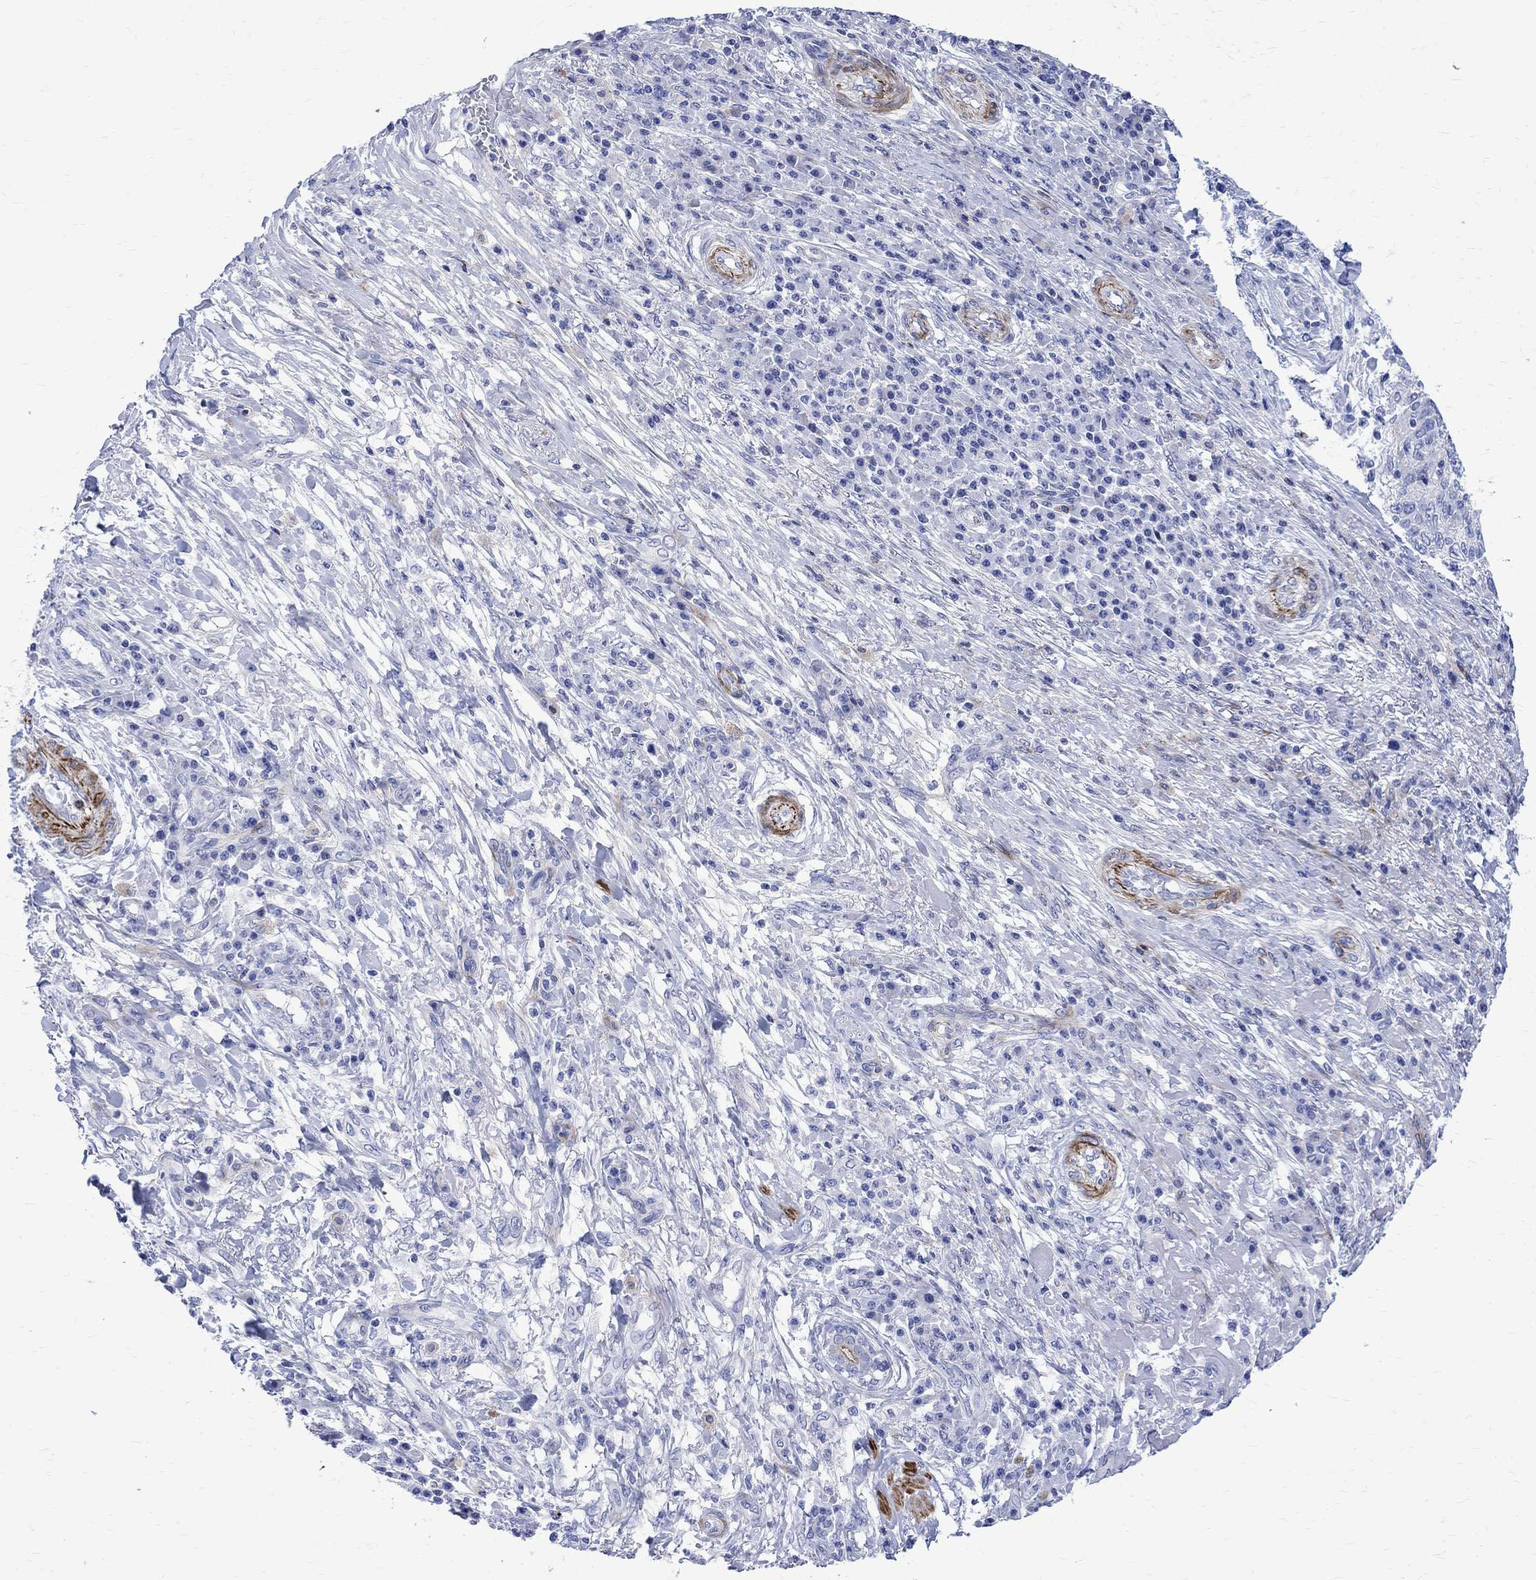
{"staining": {"intensity": "negative", "quantity": "none", "location": "none"}, "tissue": "skin cancer", "cell_type": "Tumor cells", "image_type": "cancer", "snomed": [{"axis": "morphology", "description": "Squamous cell carcinoma, NOS"}, {"axis": "topography", "description": "Skin"}], "caption": "Immunohistochemistry (IHC) image of neoplastic tissue: human skin cancer (squamous cell carcinoma) stained with DAB exhibits no significant protein positivity in tumor cells.", "gene": "PARVB", "patient": {"sex": "male", "age": 92}}